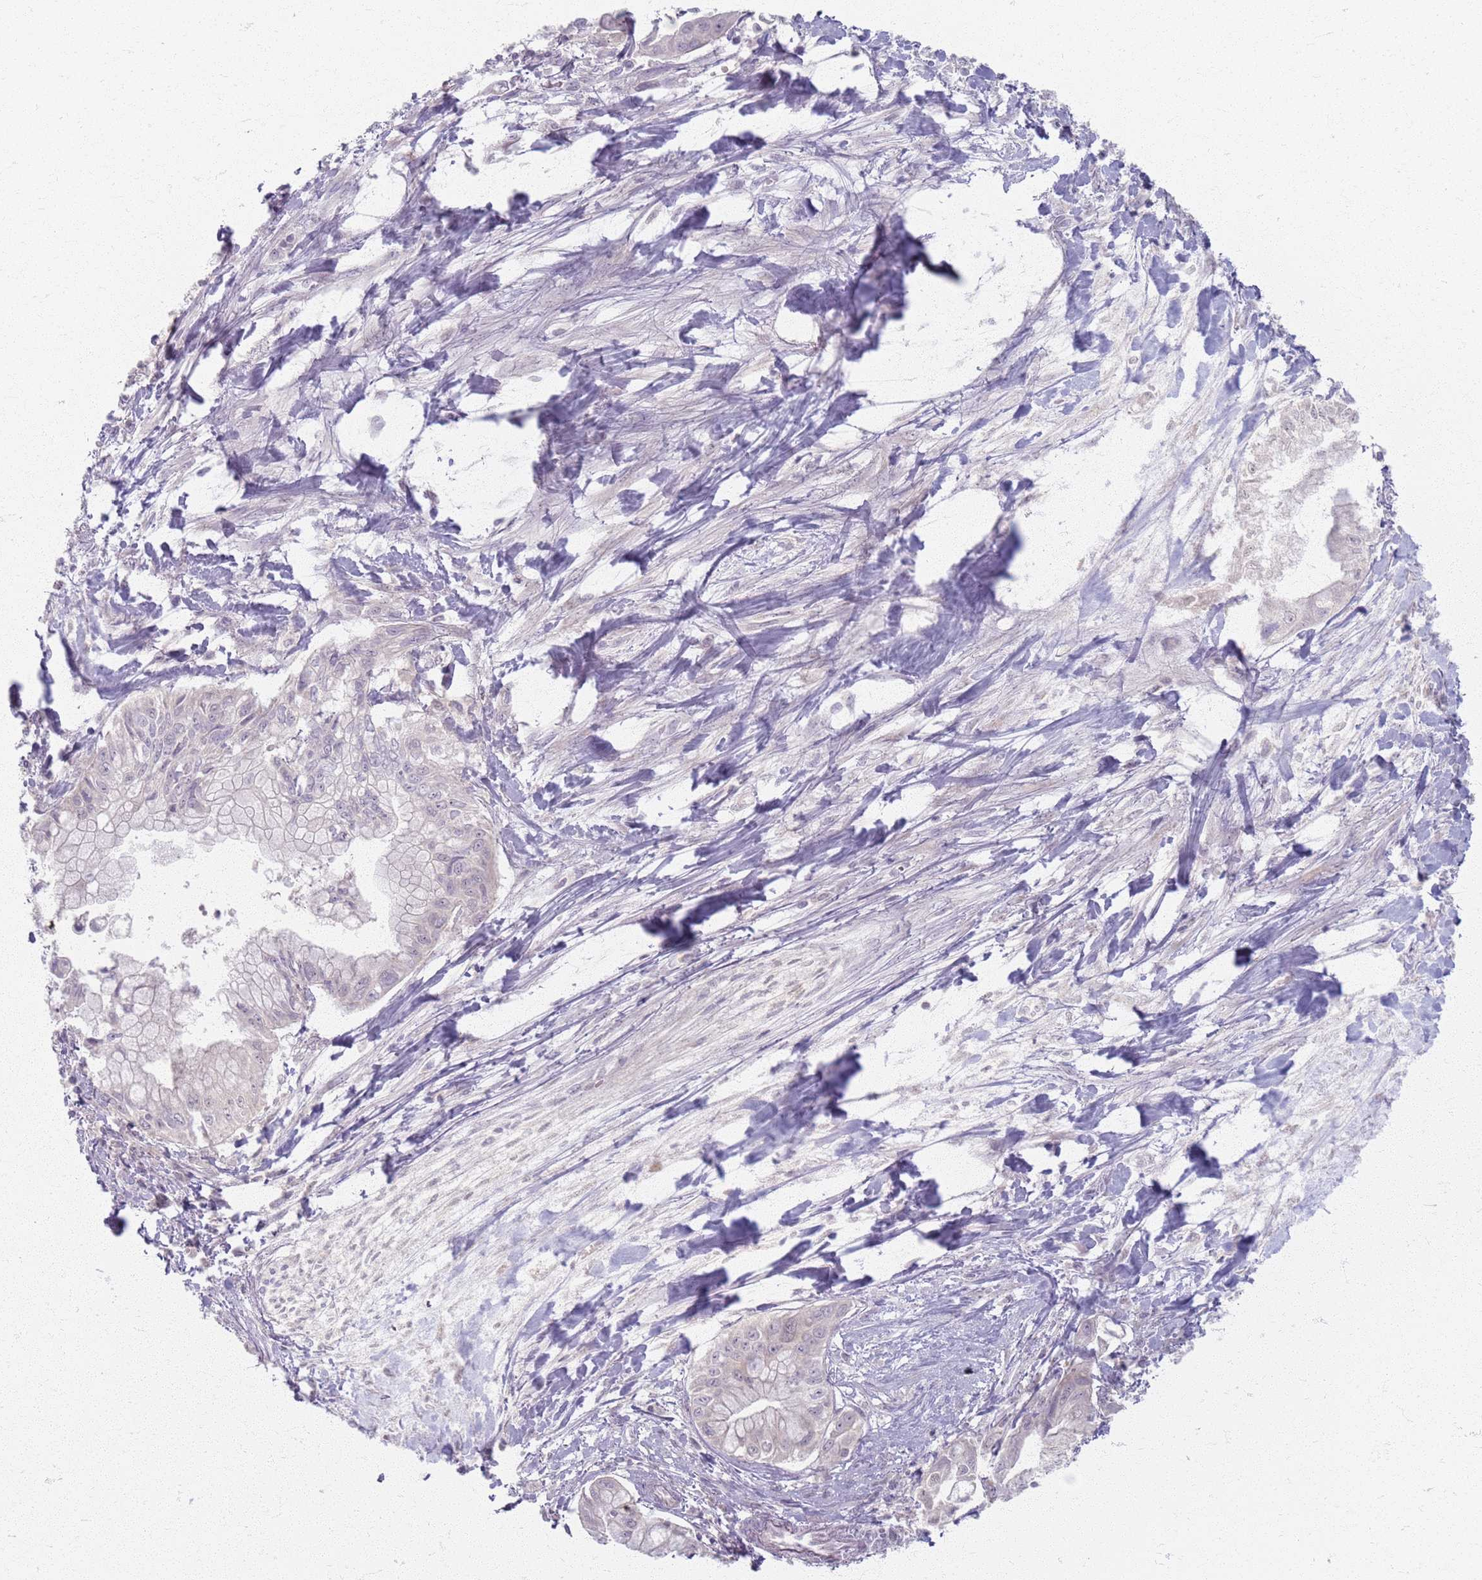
{"staining": {"intensity": "negative", "quantity": "none", "location": "none"}, "tissue": "pancreatic cancer", "cell_type": "Tumor cells", "image_type": "cancer", "snomed": [{"axis": "morphology", "description": "Adenocarcinoma, NOS"}, {"axis": "topography", "description": "Pancreas"}], "caption": "Histopathology image shows no protein staining in tumor cells of pancreatic adenocarcinoma tissue. (Immunohistochemistry (ihc), brightfield microscopy, high magnification).", "gene": "CRIPT", "patient": {"sex": "male", "age": 48}}